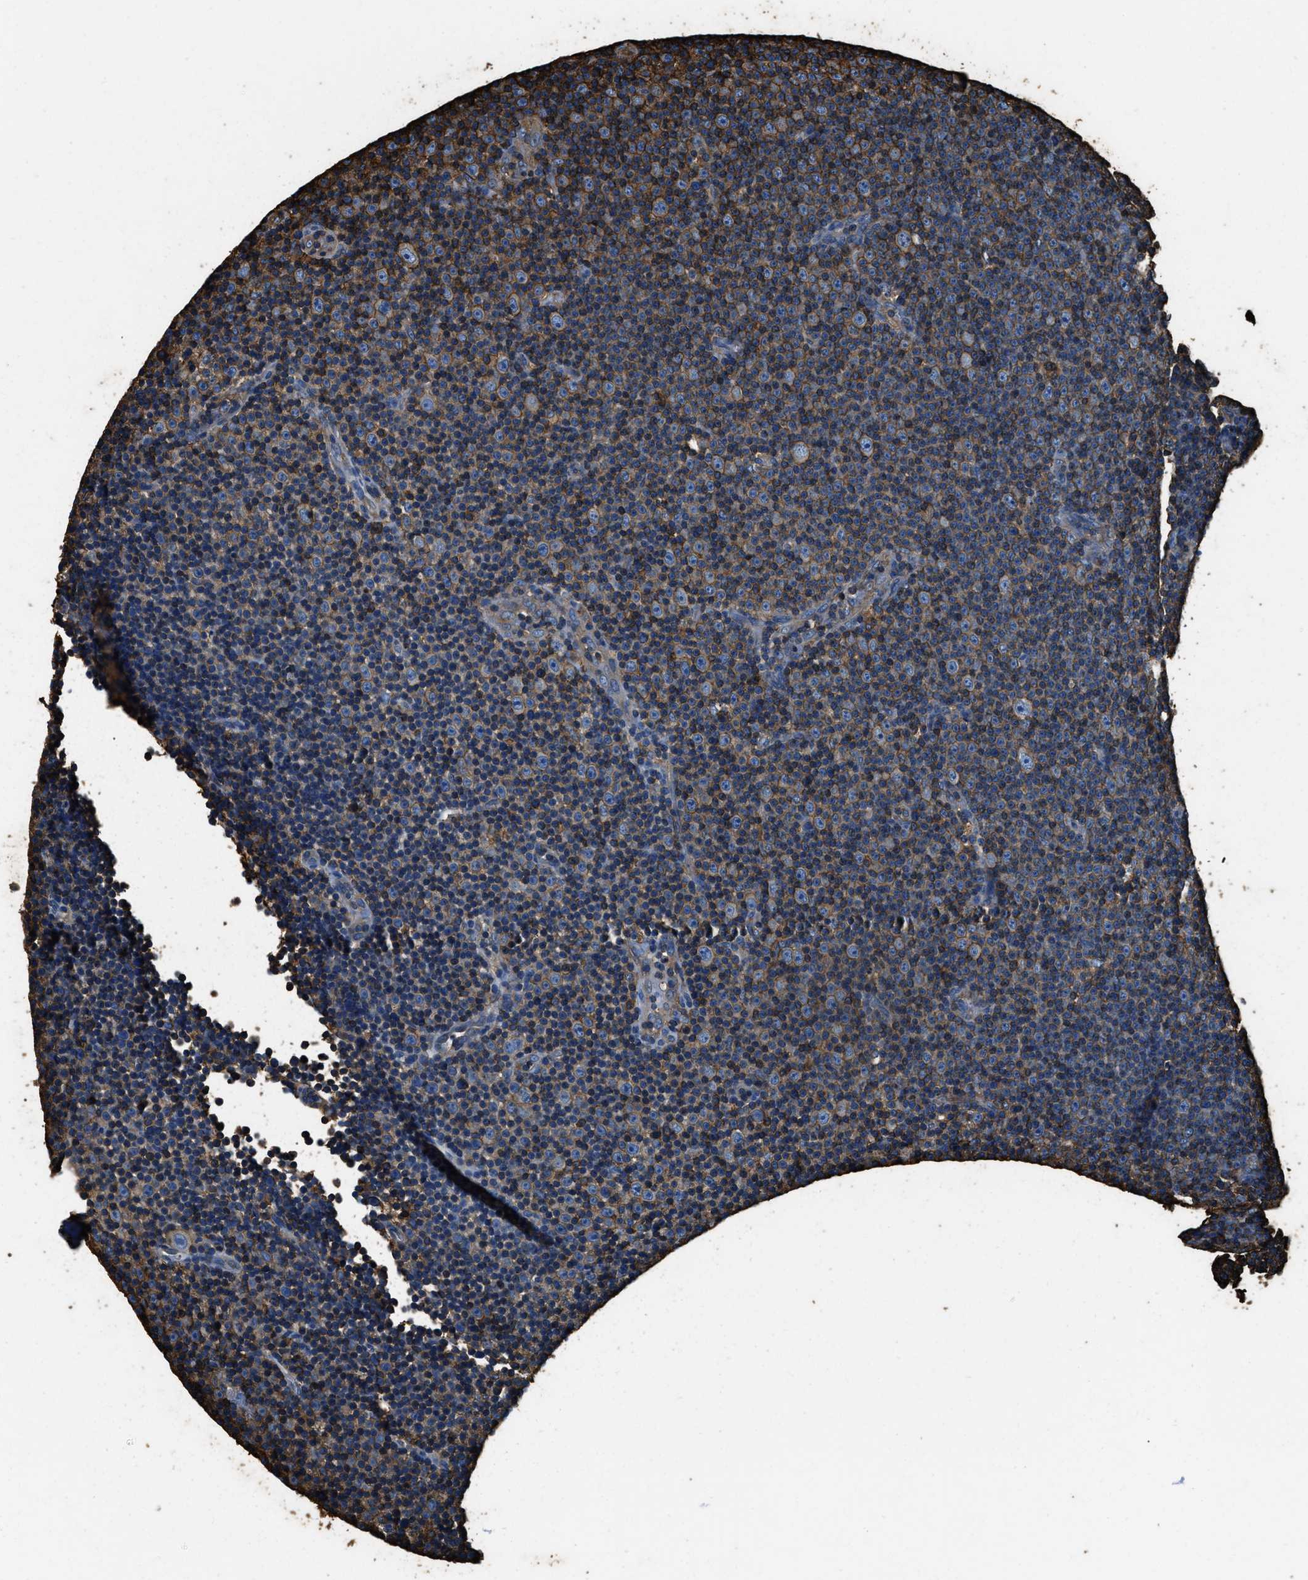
{"staining": {"intensity": "moderate", "quantity": ">75%", "location": "cytoplasmic/membranous"}, "tissue": "lymphoma", "cell_type": "Tumor cells", "image_type": "cancer", "snomed": [{"axis": "morphology", "description": "Malignant lymphoma, non-Hodgkin's type, Low grade"}, {"axis": "topography", "description": "Lymph node"}], "caption": "Immunohistochemistry of lymphoma demonstrates medium levels of moderate cytoplasmic/membranous positivity in approximately >75% of tumor cells.", "gene": "ACCS", "patient": {"sex": "female", "age": 67}}